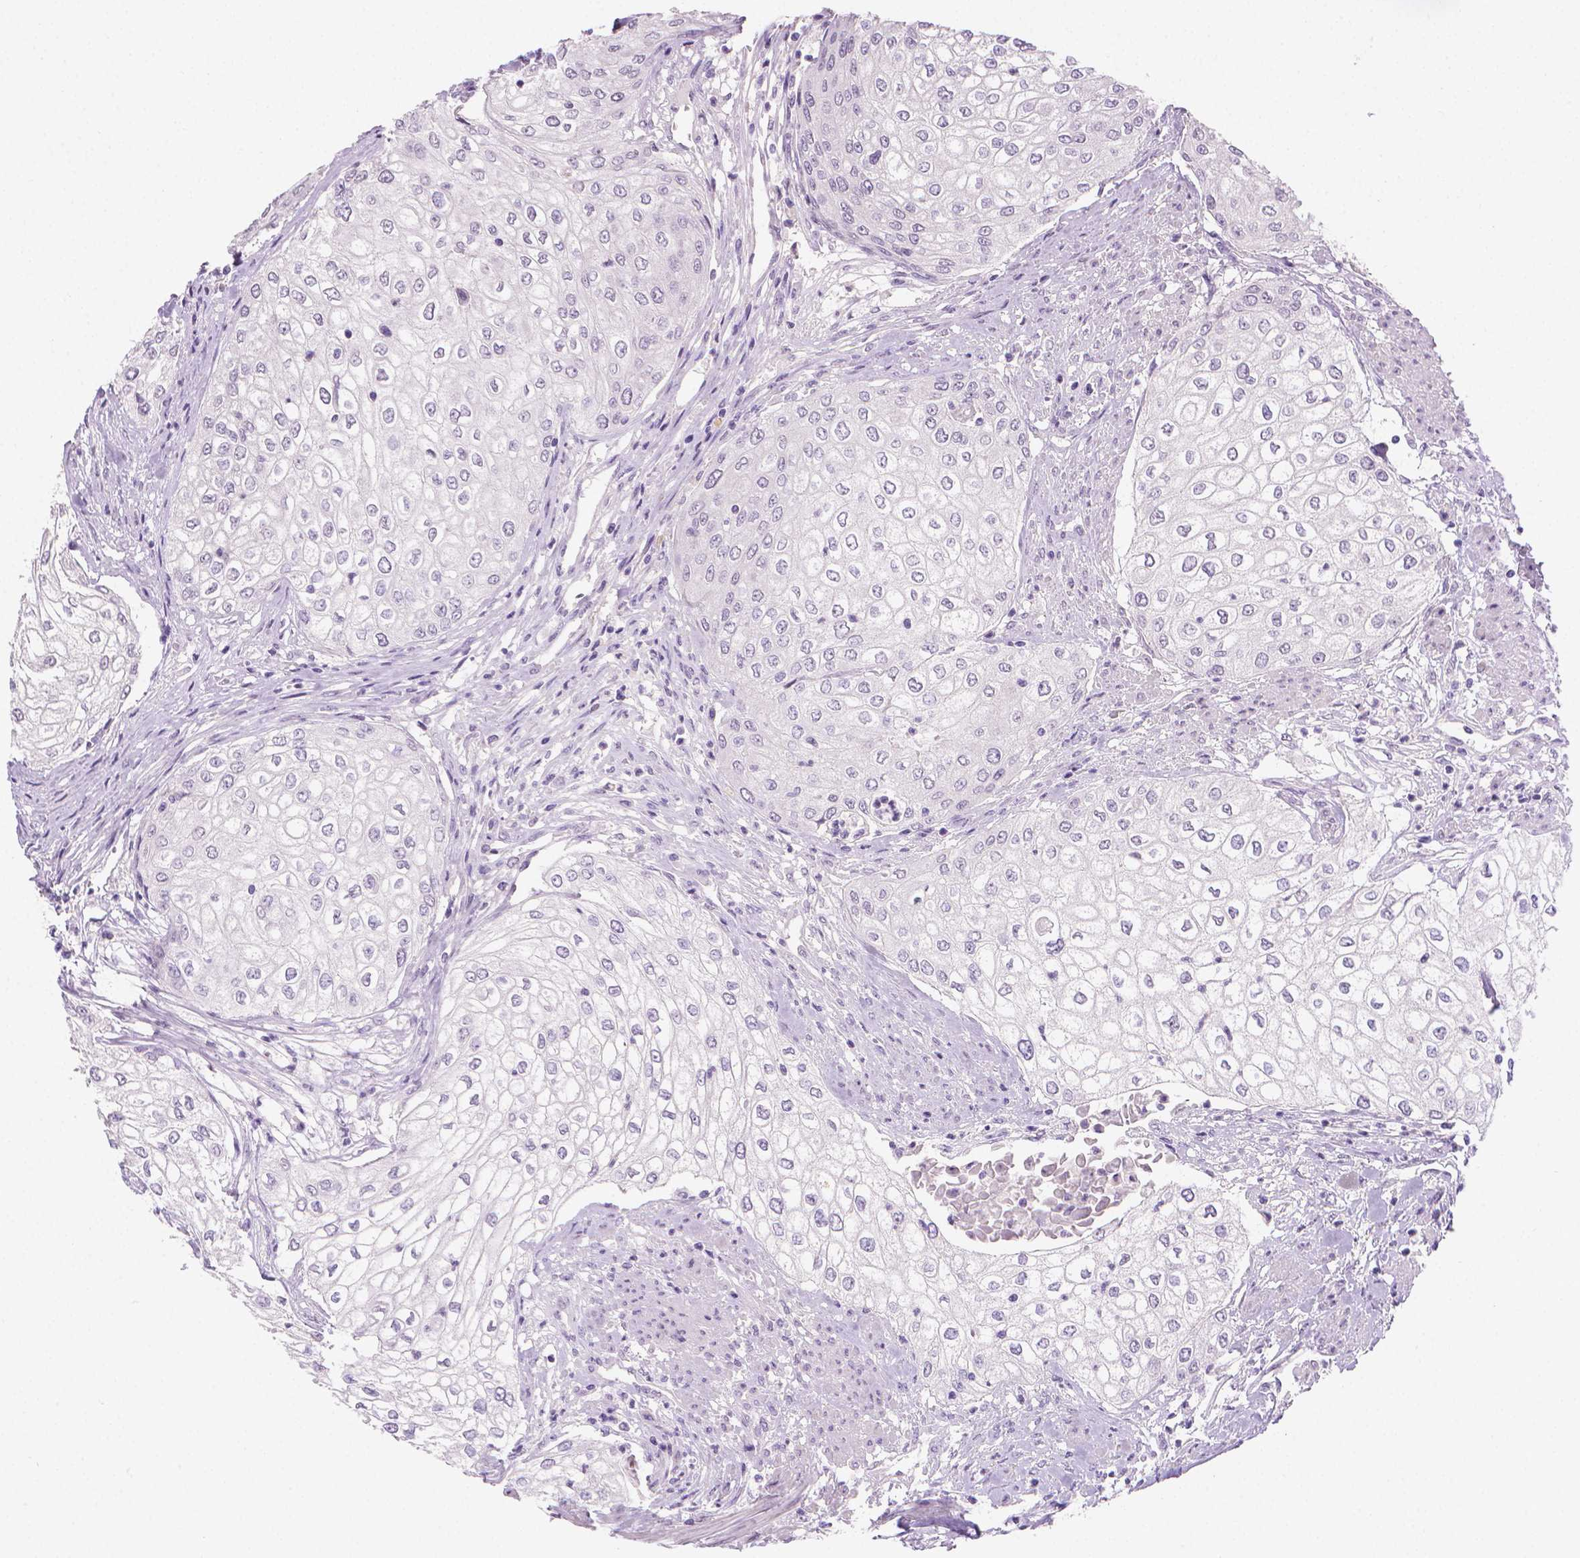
{"staining": {"intensity": "negative", "quantity": "none", "location": "none"}, "tissue": "urothelial cancer", "cell_type": "Tumor cells", "image_type": "cancer", "snomed": [{"axis": "morphology", "description": "Urothelial carcinoma, High grade"}, {"axis": "topography", "description": "Urinary bladder"}], "caption": "Immunohistochemistry (IHC) micrograph of human urothelial cancer stained for a protein (brown), which exhibits no expression in tumor cells.", "gene": "TNNI2", "patient": {"sex": "male", "age": 62}}